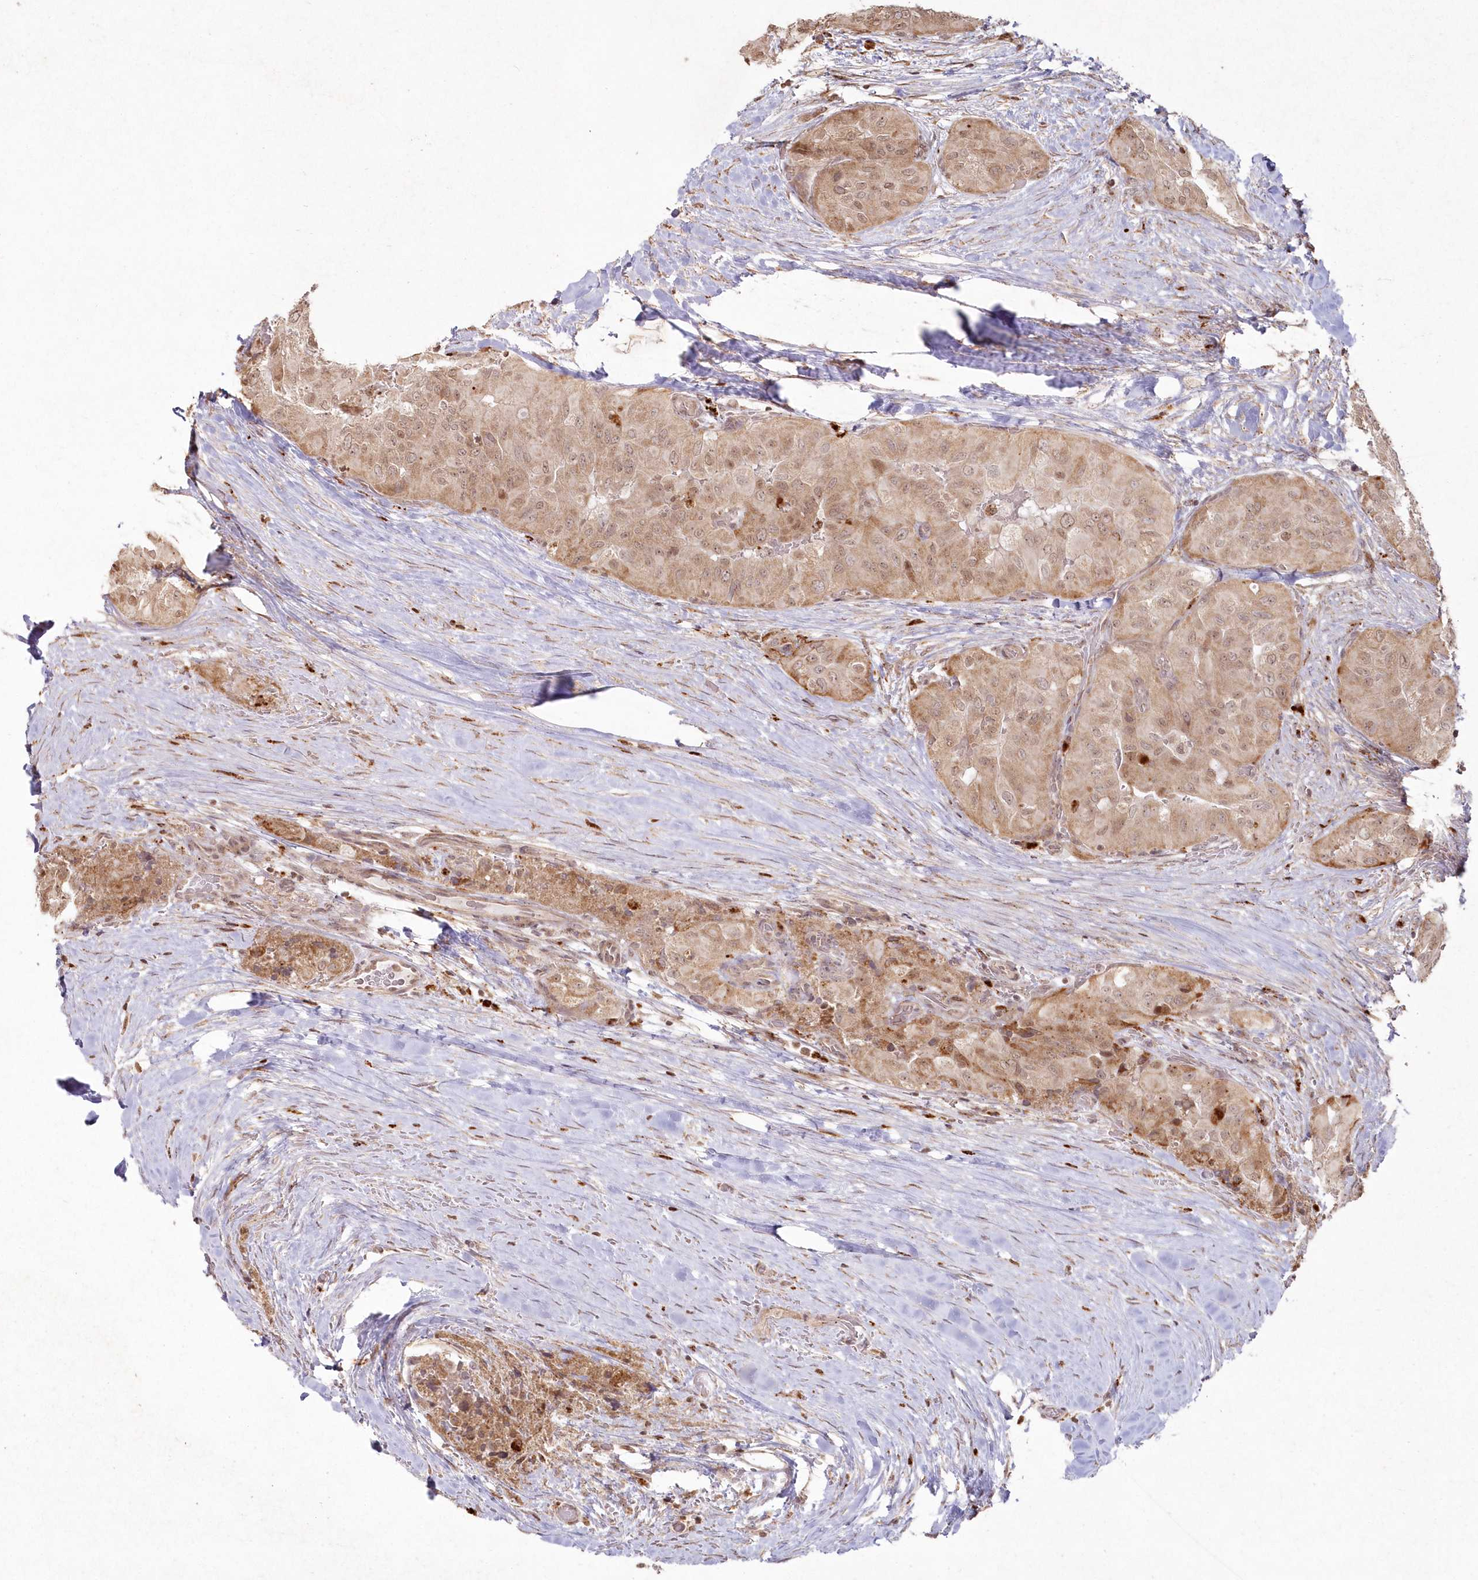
{"staining": {"intensity": "weak", "quantity": ">75%", "location": "cytoplasmic/membranous,nuclear"}, "tissue": "thyroid cancer", "cell_type": "Tumor cells", "image_type": "cancer", "snomed": [{"axis": "morphology", "description": "Papillary adenocarcinoma, NOS"}, {"axis": "topography", "description": "Thyroid gland"}], "caption": "A micrograph of human papillary adenocarcinoma (thyroid) stained for a protein displays weak cytoplasmic/membranous and nuclear brown staining in tumor cells.", "gene": "ARSB", "patient": {"sex": "female", "age": 59}}